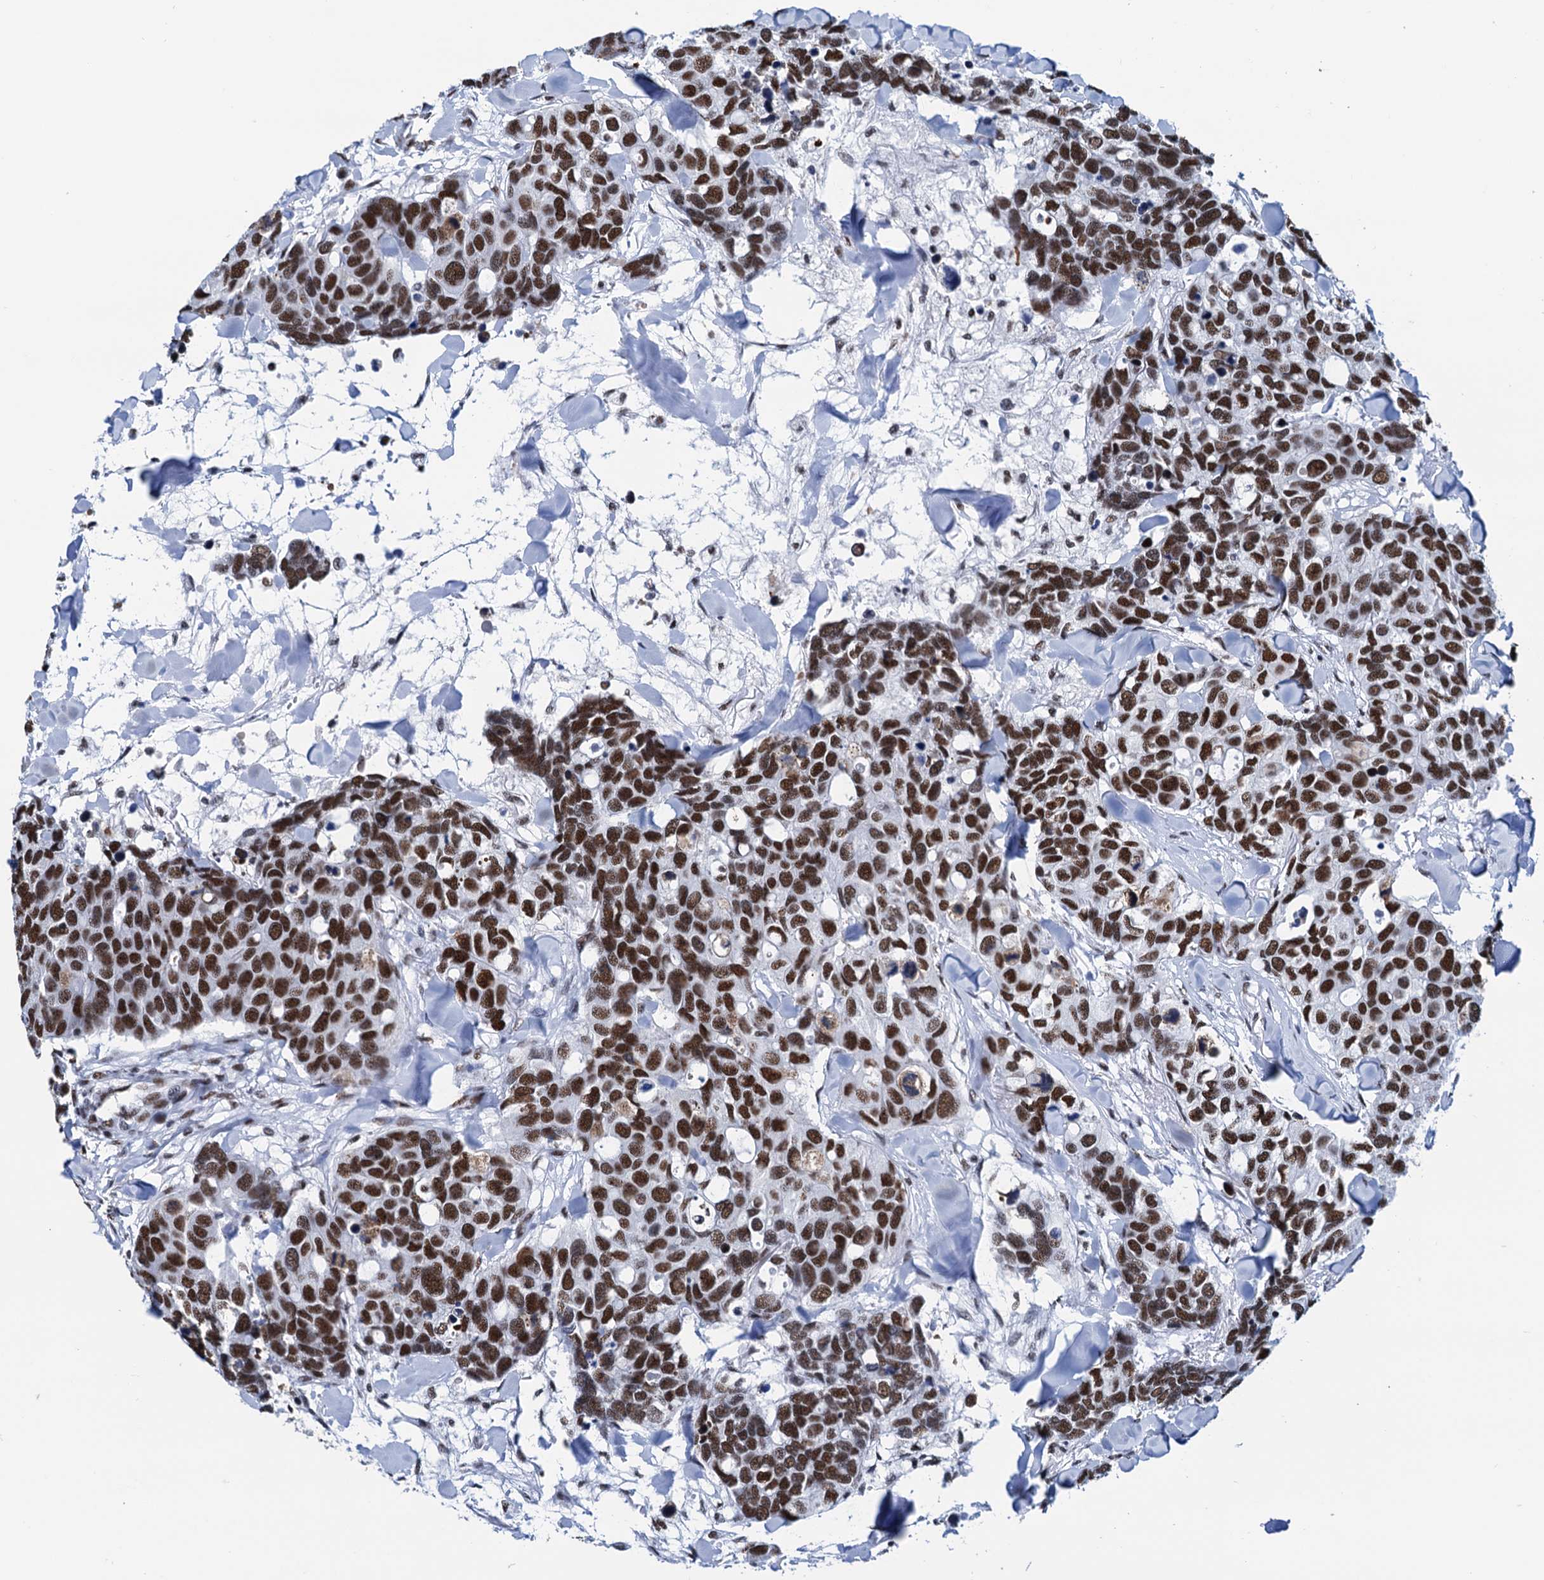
{"staining": {"intensity": "strong", "quantity": ">75%", "location": "nuclear"}, "tissue": "breast cancer", "cell_type": "Tumor cells", "image_type": "cancer", "snomed": [{"axis": "morphology", "description": "Duct carcinoma"}, {"axis": "topography", "description": "Breast"}], "caption": "About >75% of tumor cells in human breast cancer exhibit strong nuclear protein staining as visualized by brown immunohistochemical staining.", "gene": "SLTM", "patient": {"sex": "female", "age": 83}}